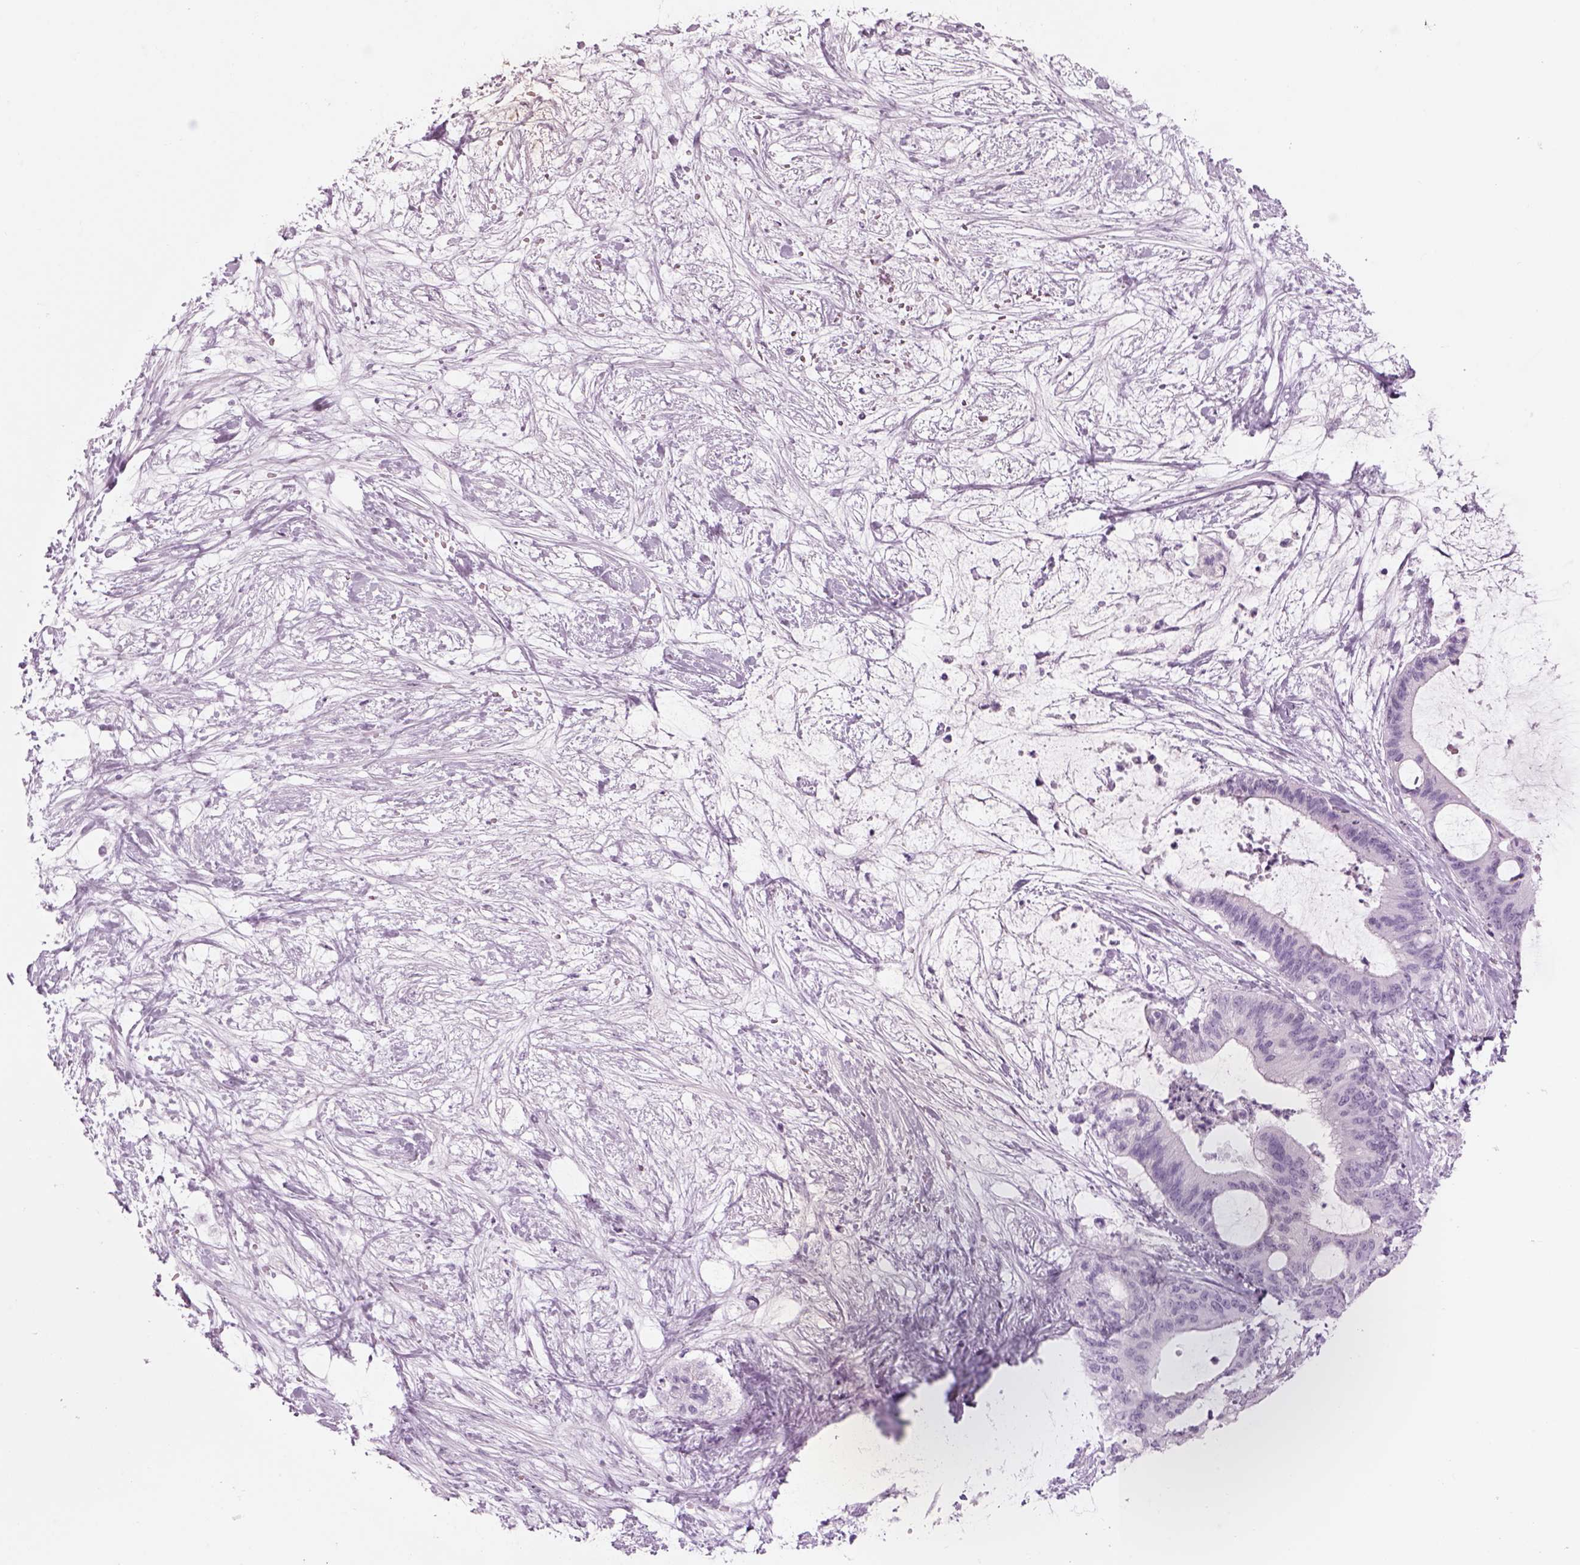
{"staining": {"intensity": "negative", "quantity": "none", "location": "none"}, "tissue": "liver cancer", "cell_type": "Tumor cells", "image_type": "cancer", "snomed": [{"axis": "morphology", "description": "Cholangiocarcinoma"}, {"axis": "topography", "description": "Liver"}], "caption": "Immunohistochemistry photomicrograph of neoplastic tissue: liver cholangiocarcinoma stained with DAB reveals no significant protein positivity in tumor cells.", "gene": "GAS2L2", "patient": {"sex": "female", "age": 73}}